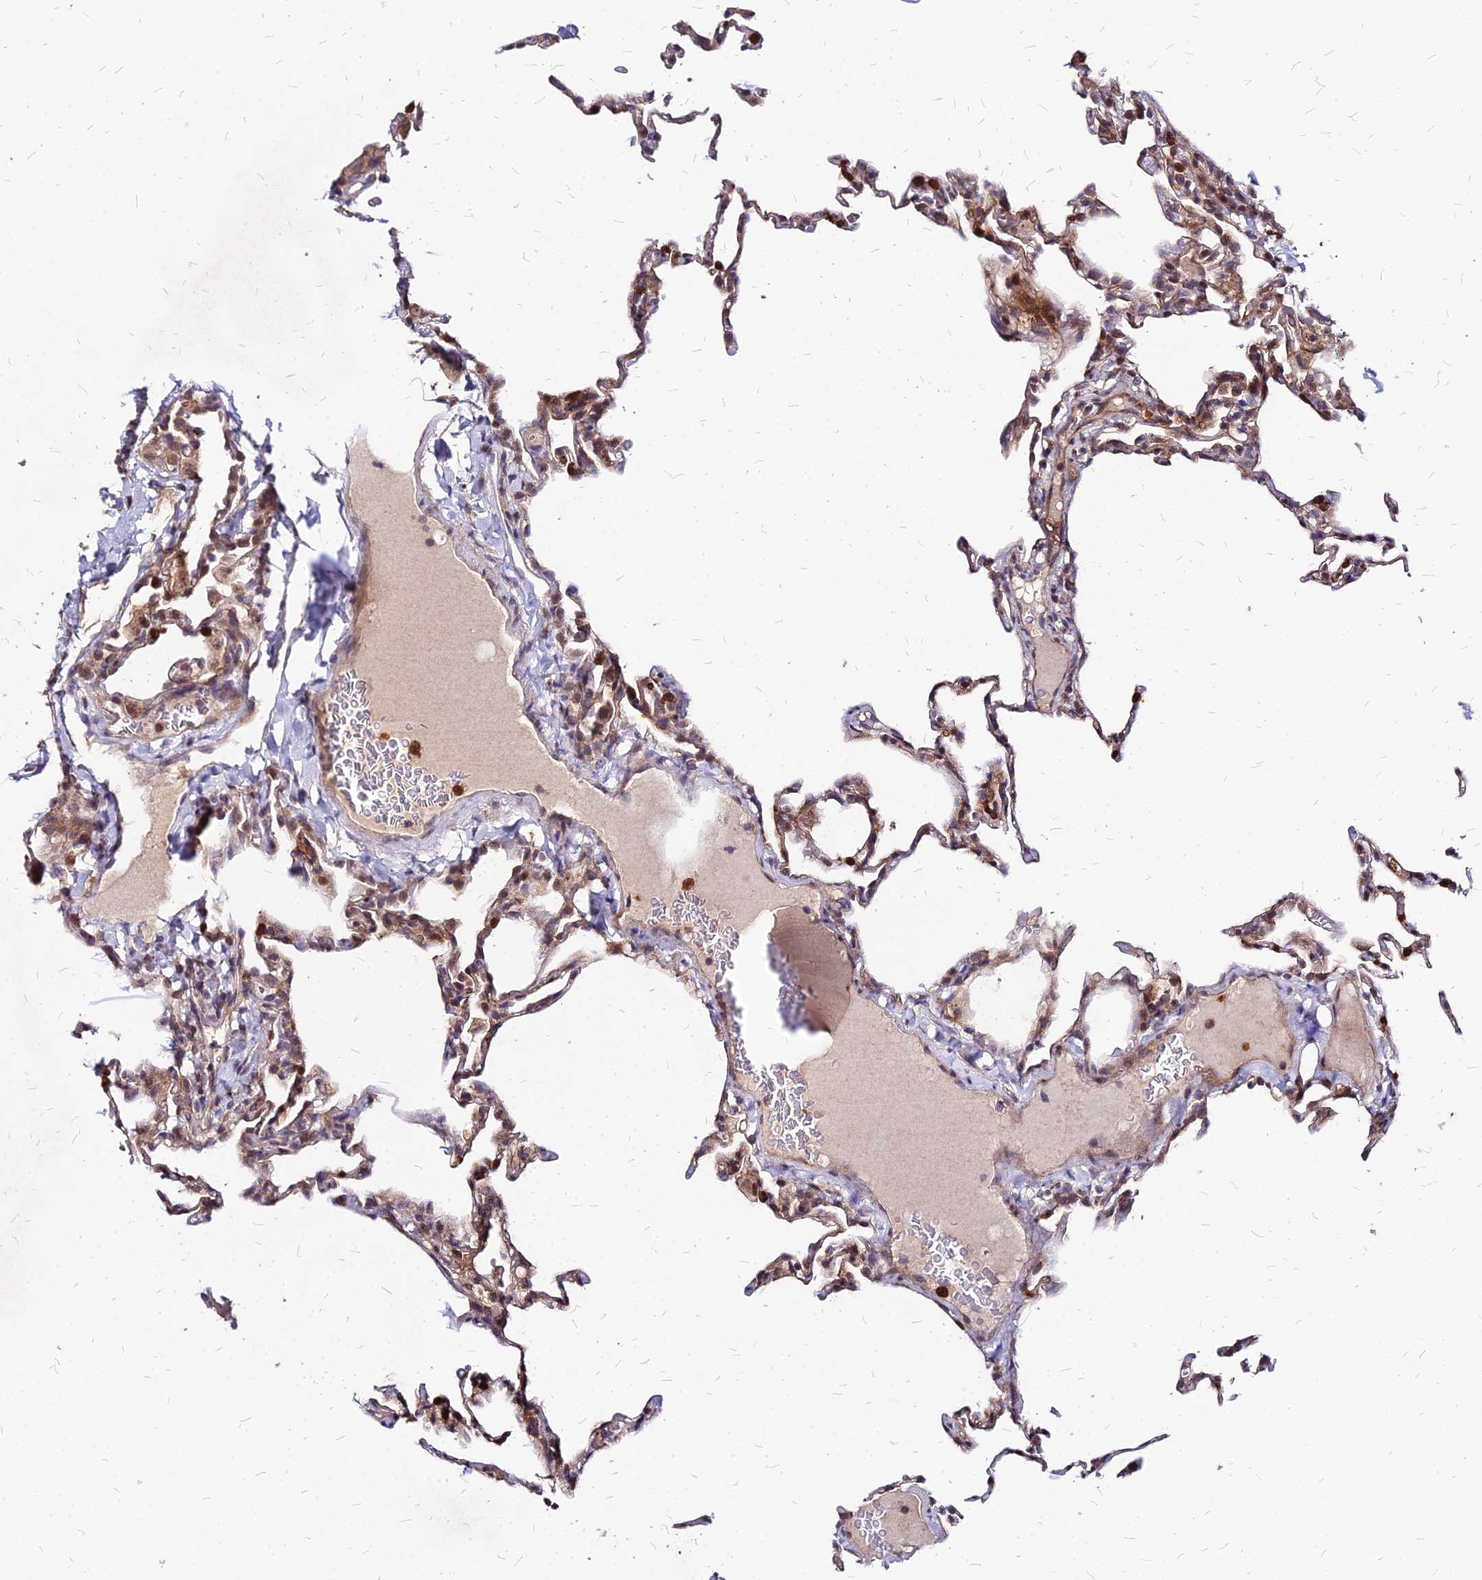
{"staining": {"intensity": "moderate", "quantity": "25%-75%", "location": "cytoplasmic/membranous"}, "tissue": "lung", "cell_type": "Alveolar cells", "image_type": "normal", "snomed": [{"axis": "morphology", "description": "Normal tissue, NOS"}, {"axis": "topography", "description": "Lung"}], "caption": "Alveolar cells reveal moderate cytoplasmic/membranous staining in approximately 25%-75% of cells in benign lung. The protein of interest is stained brown, and the nuclei are stained in blue (DAB IHC with brightfield microscopy, high magnification).", "gene": "APBA3", "patient": {"sex": "male", "age": 20}}